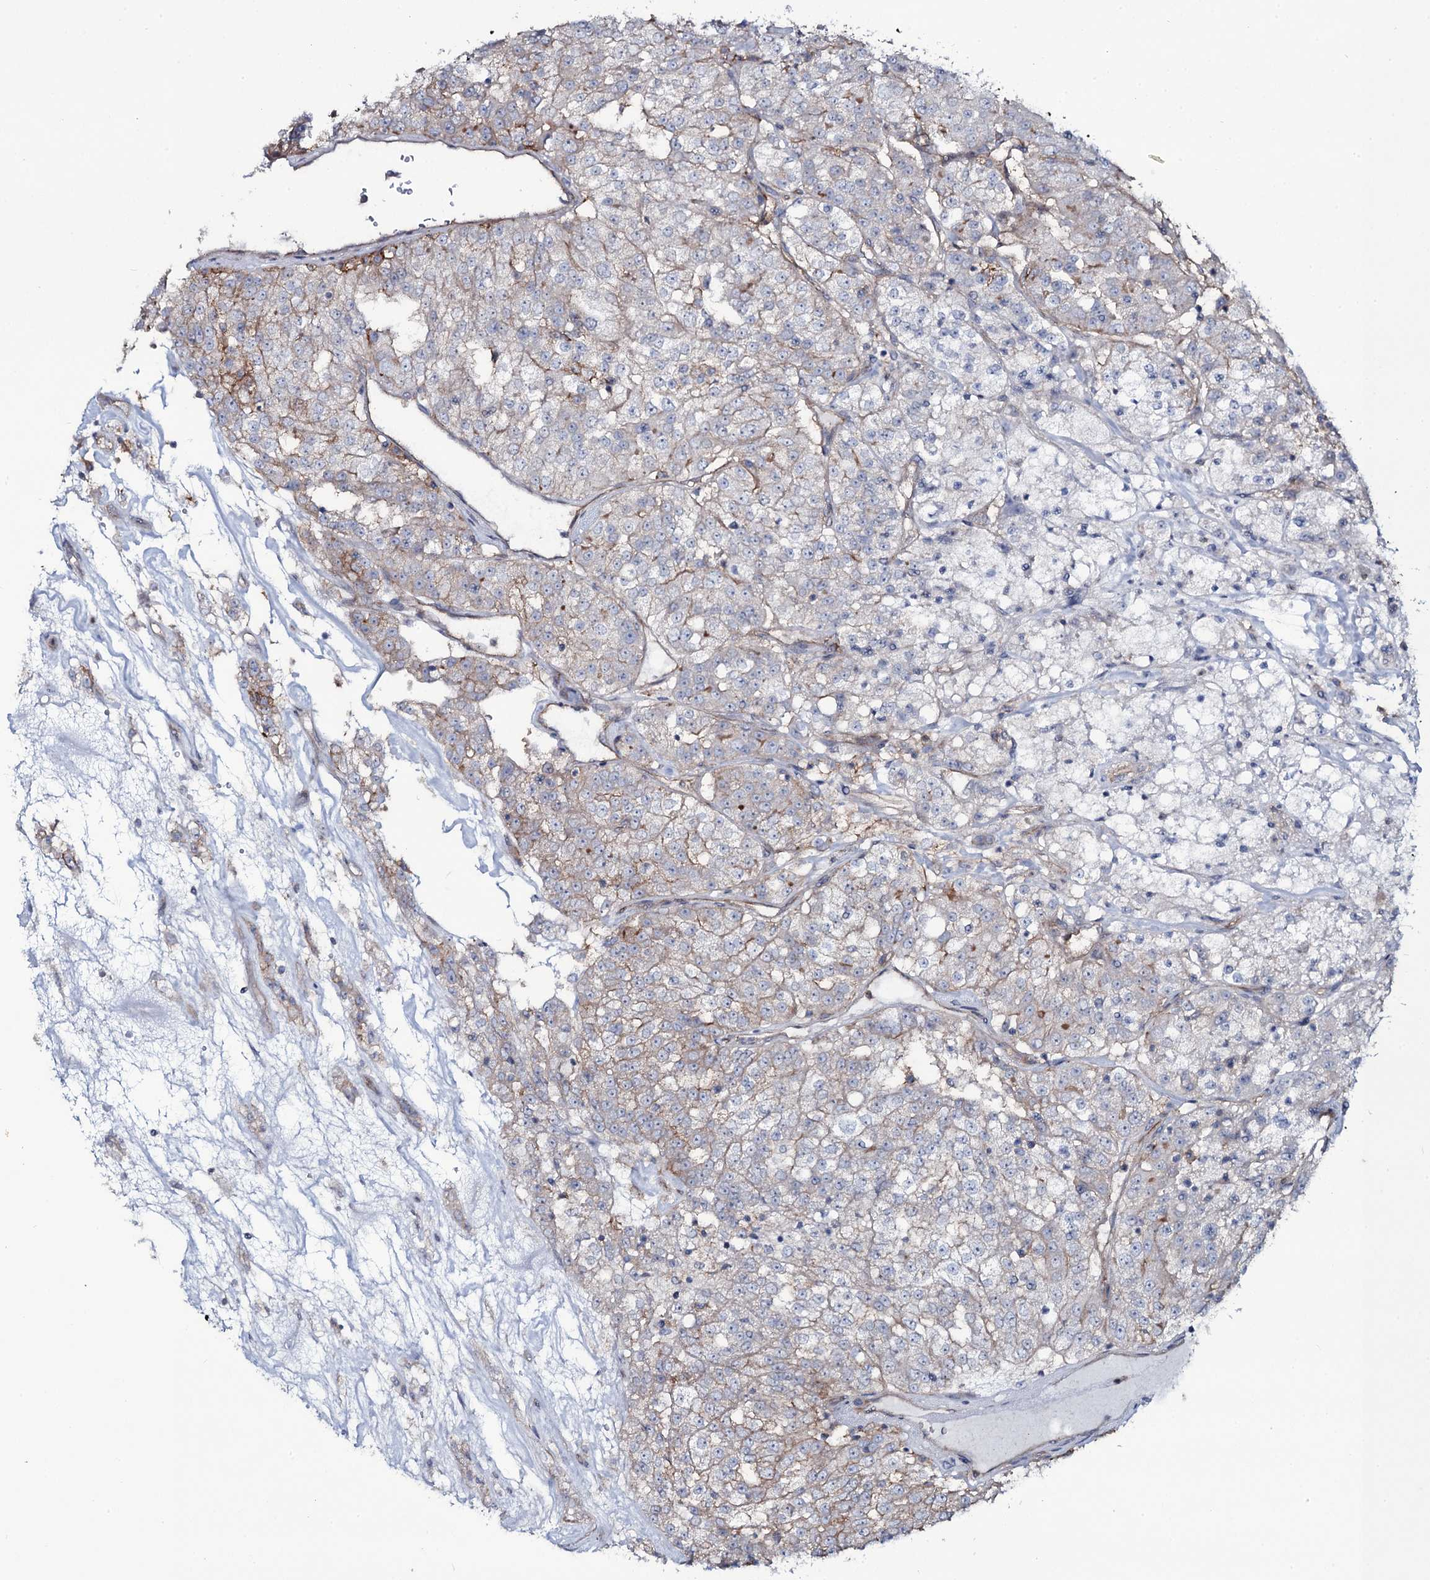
{"staining": {"intensity": "weak", "quantity": "<25%", "location": "cytoplasmic/membranous"}, "tissue": "renal cancer", "cell_type": "Tumor cells", "image_type": "cancer", "snomed": [{"axis": "morphology", "description": "Adenocarcinoma, NOS"}, {"axis": "topography", "description": "Kidney"}], "caption": "DAB immunohistochemical staining of adenocarcinoma (renal) shows no significant staining in tumor cells.", "gene": "SNAP23", "patient": {"sex": "female", "age": 63}}